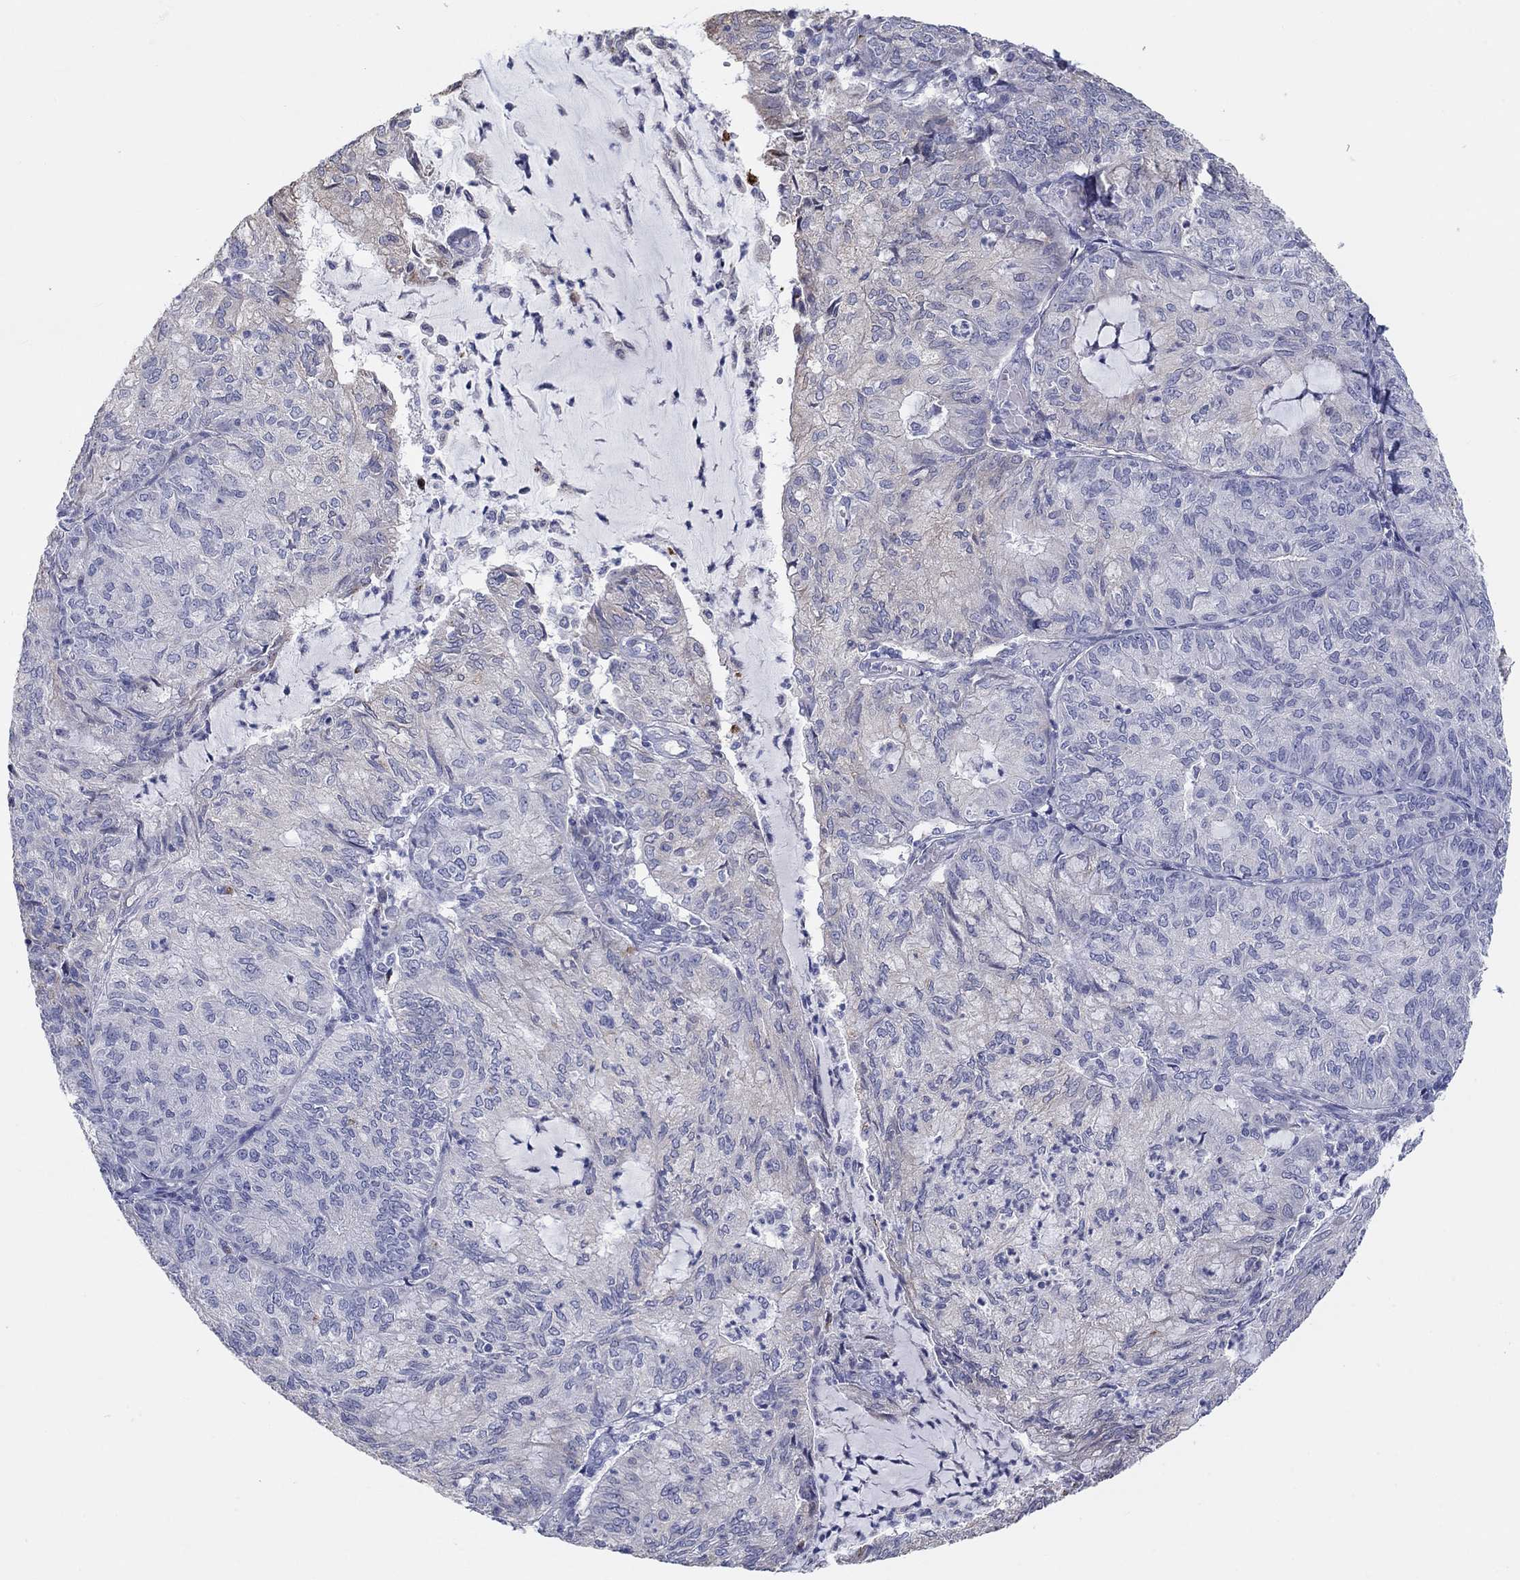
{"staining": {"intensity": "negative", "quantity": "none", "location": "none"}, "tissue": "endometrial cancer", "cell_type": "Tumor cells", "image_type": "cancer", "snomed": [{"axis": "morphology", "description": "Adenocarcinoma, NOS"}, {"axis": "topography", "description": "Endometrium"}], "caption": "Image shows no significant protein expression in tumor cells of endometrial cancer. (DAB IHC, high magnification).", "gene": "LRRC4C", "patient": {"sex": "female", "age": 82}}